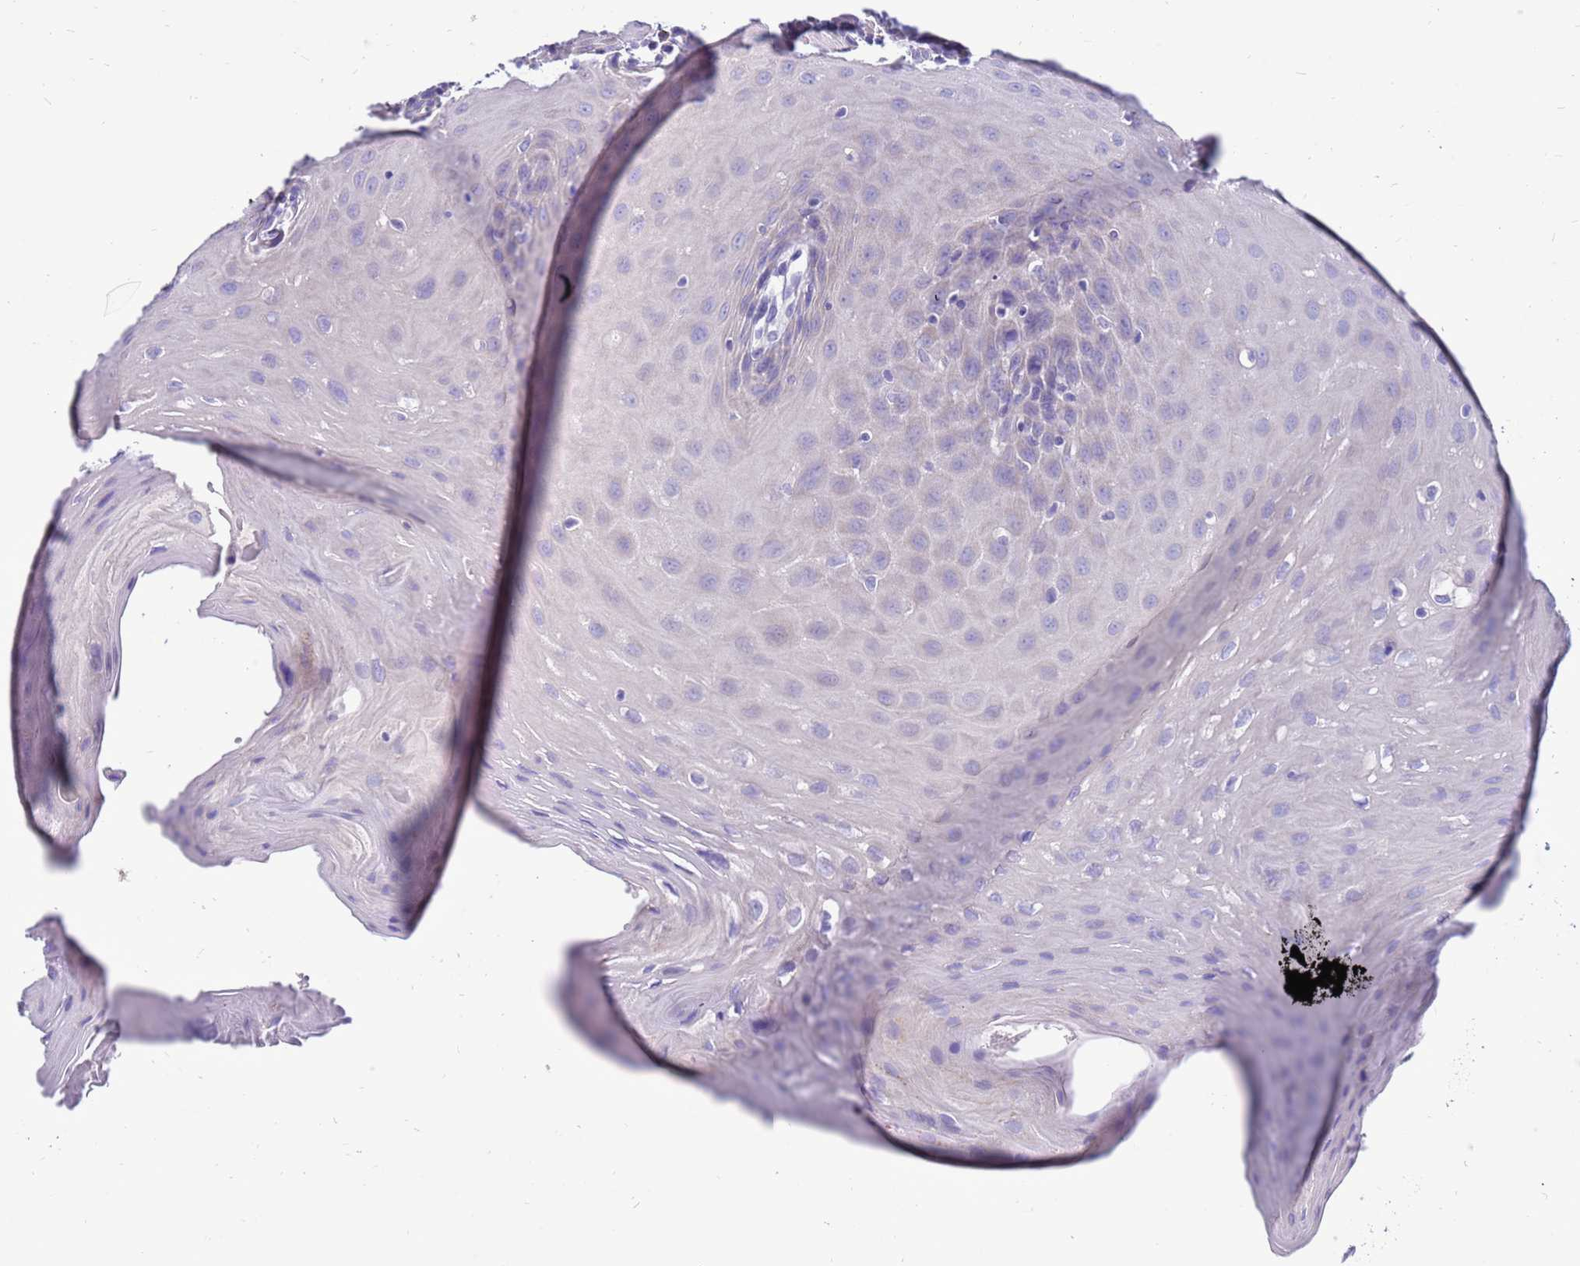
{"staining": {"intensity": "negative", "quantity": "none", "location": "none"}, "tissue": "oral mucosa", "cell_type": "Squamous epithelial cells", "image_type": "normal", "snomed": [{"axis": "morphology", "description": "Normal tissue, NOS"}, {"axis": "topography", "description": "Skeletal muscle"}, {"axis": "topography", "description": "Oral tissue"}, {"axis": "topography", "description": "Salivary gland"}, {"axis": "topography", "description": "Peripheral nerve tissue"}], "caption": "This is an IHC micrograph of normal oral mucosa. There is no positivity in squamous epithelial cells.", "gene": "PDE10A", "patient": {"sex": "male", "age": 54}}